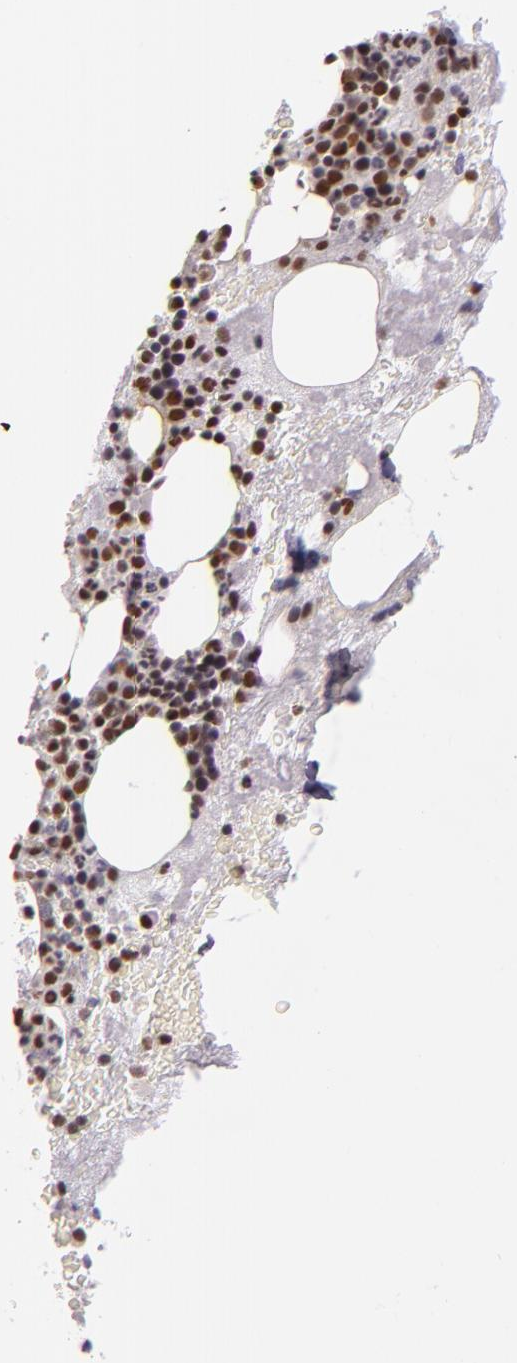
{"staining": {"intensity": "strong", "quantity": "25%-75%", "location": "nuclear"}, "tissue": "bone marrow", "cell_type": "Hematopoietic cells", "image_type": "normal", "snomed": [{"axis": "morphology", "description": "Normal tissue, NOS"}, {"axis": "topography", "description": "Bone marrow"}], "caption": "A brown stain highlights strong nuclear expression of a protein in hematopoietic cells of unremarkable human bone marrow.", "gene": "USF1", "patient": {"sex": "male", "age": 76}}